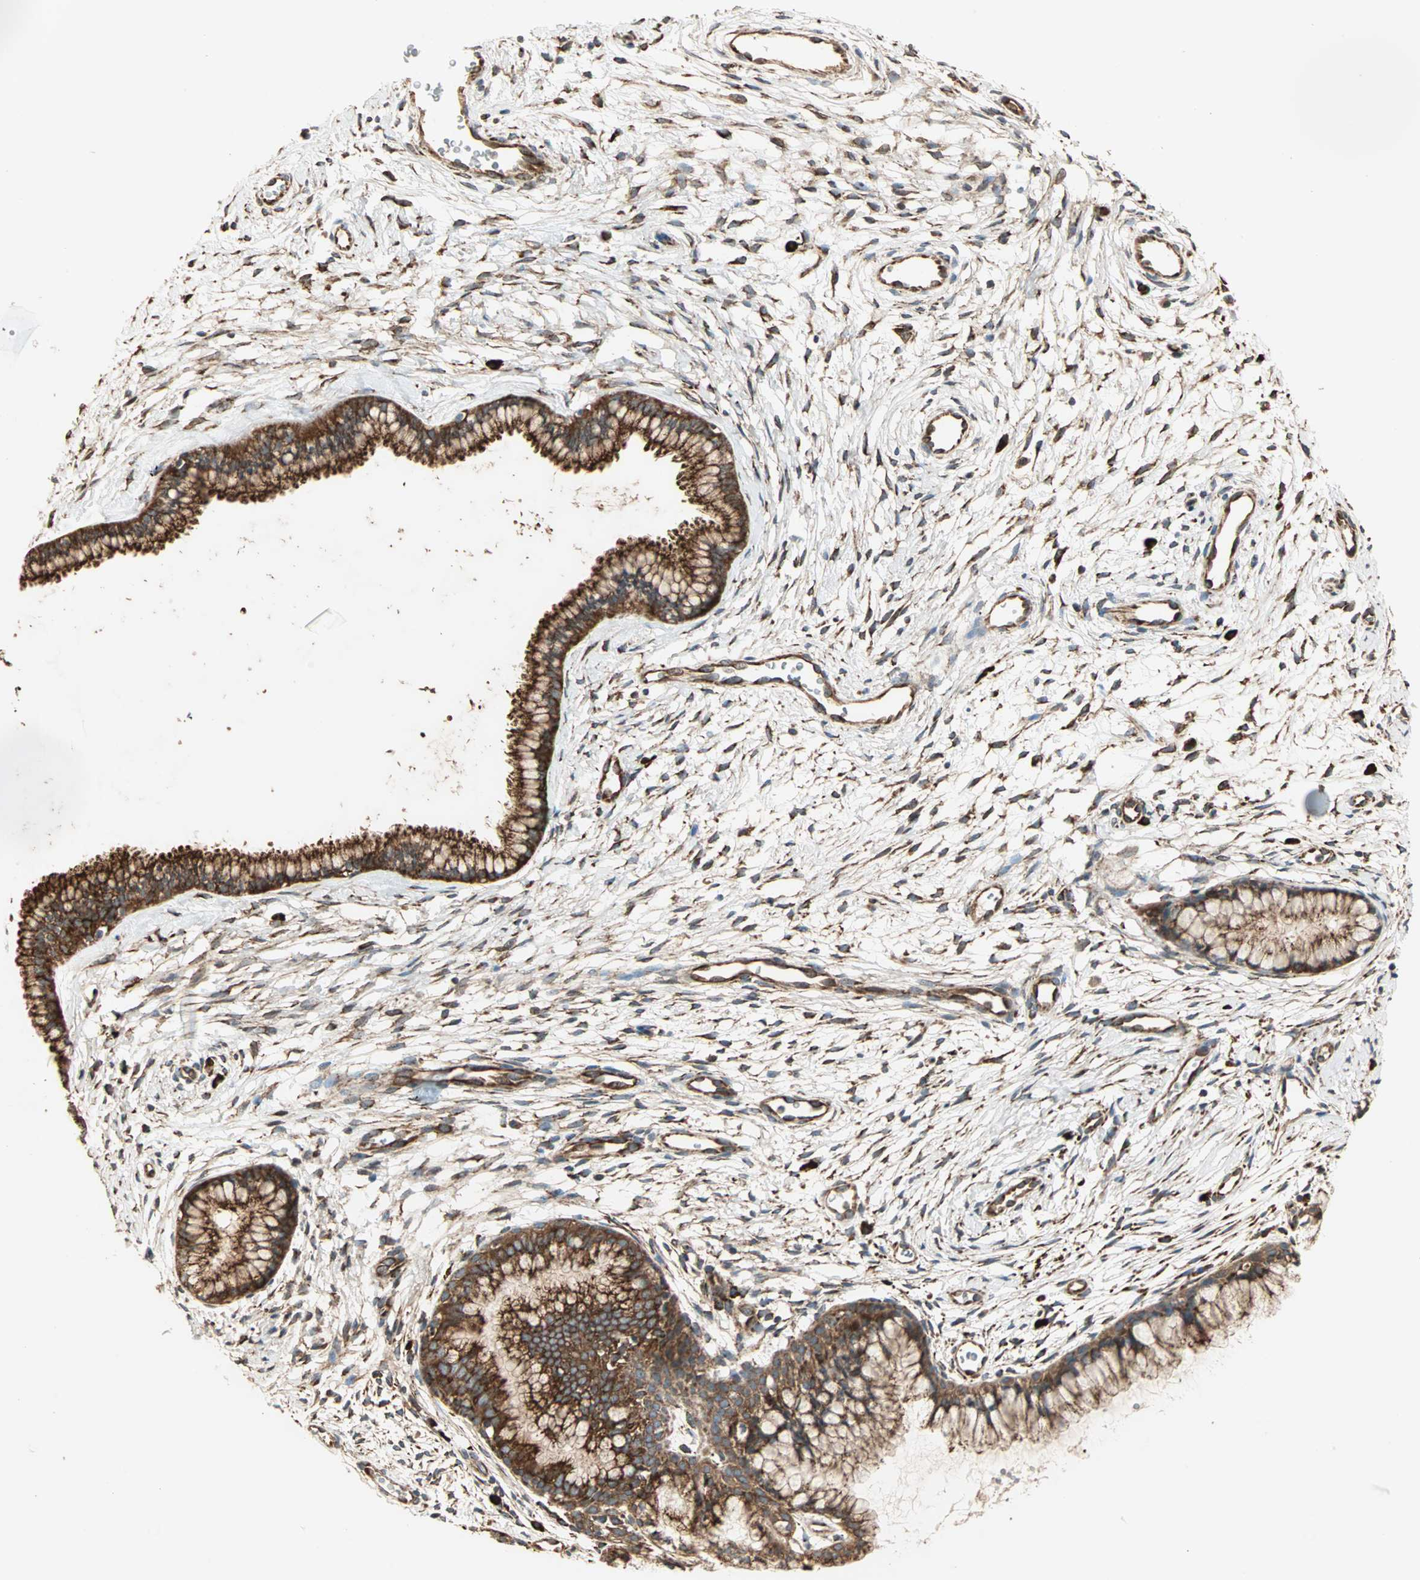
{"staining": {"intensity": "strong", "quantity": ">75%", "location": "cytoplasmic/membranous"}, "tissue": "cervix", "cell_type": "Glandular cells", "image_type": "normal", "snomed": [{"axis": "morphology", "description": "Normal tissue, NOS"}, {"axis": "topography", "description": "Cervix"}], "caption": "Protein analysis of normal cervix shows strong cytoplasmic/membranous positivity in approximately >75% of glandular cells. The protein of interest is shown in brown color, while the nuclei are stained blue.", "gene": "P4HA1", "patient": {"sex": "female", "age": 39}}